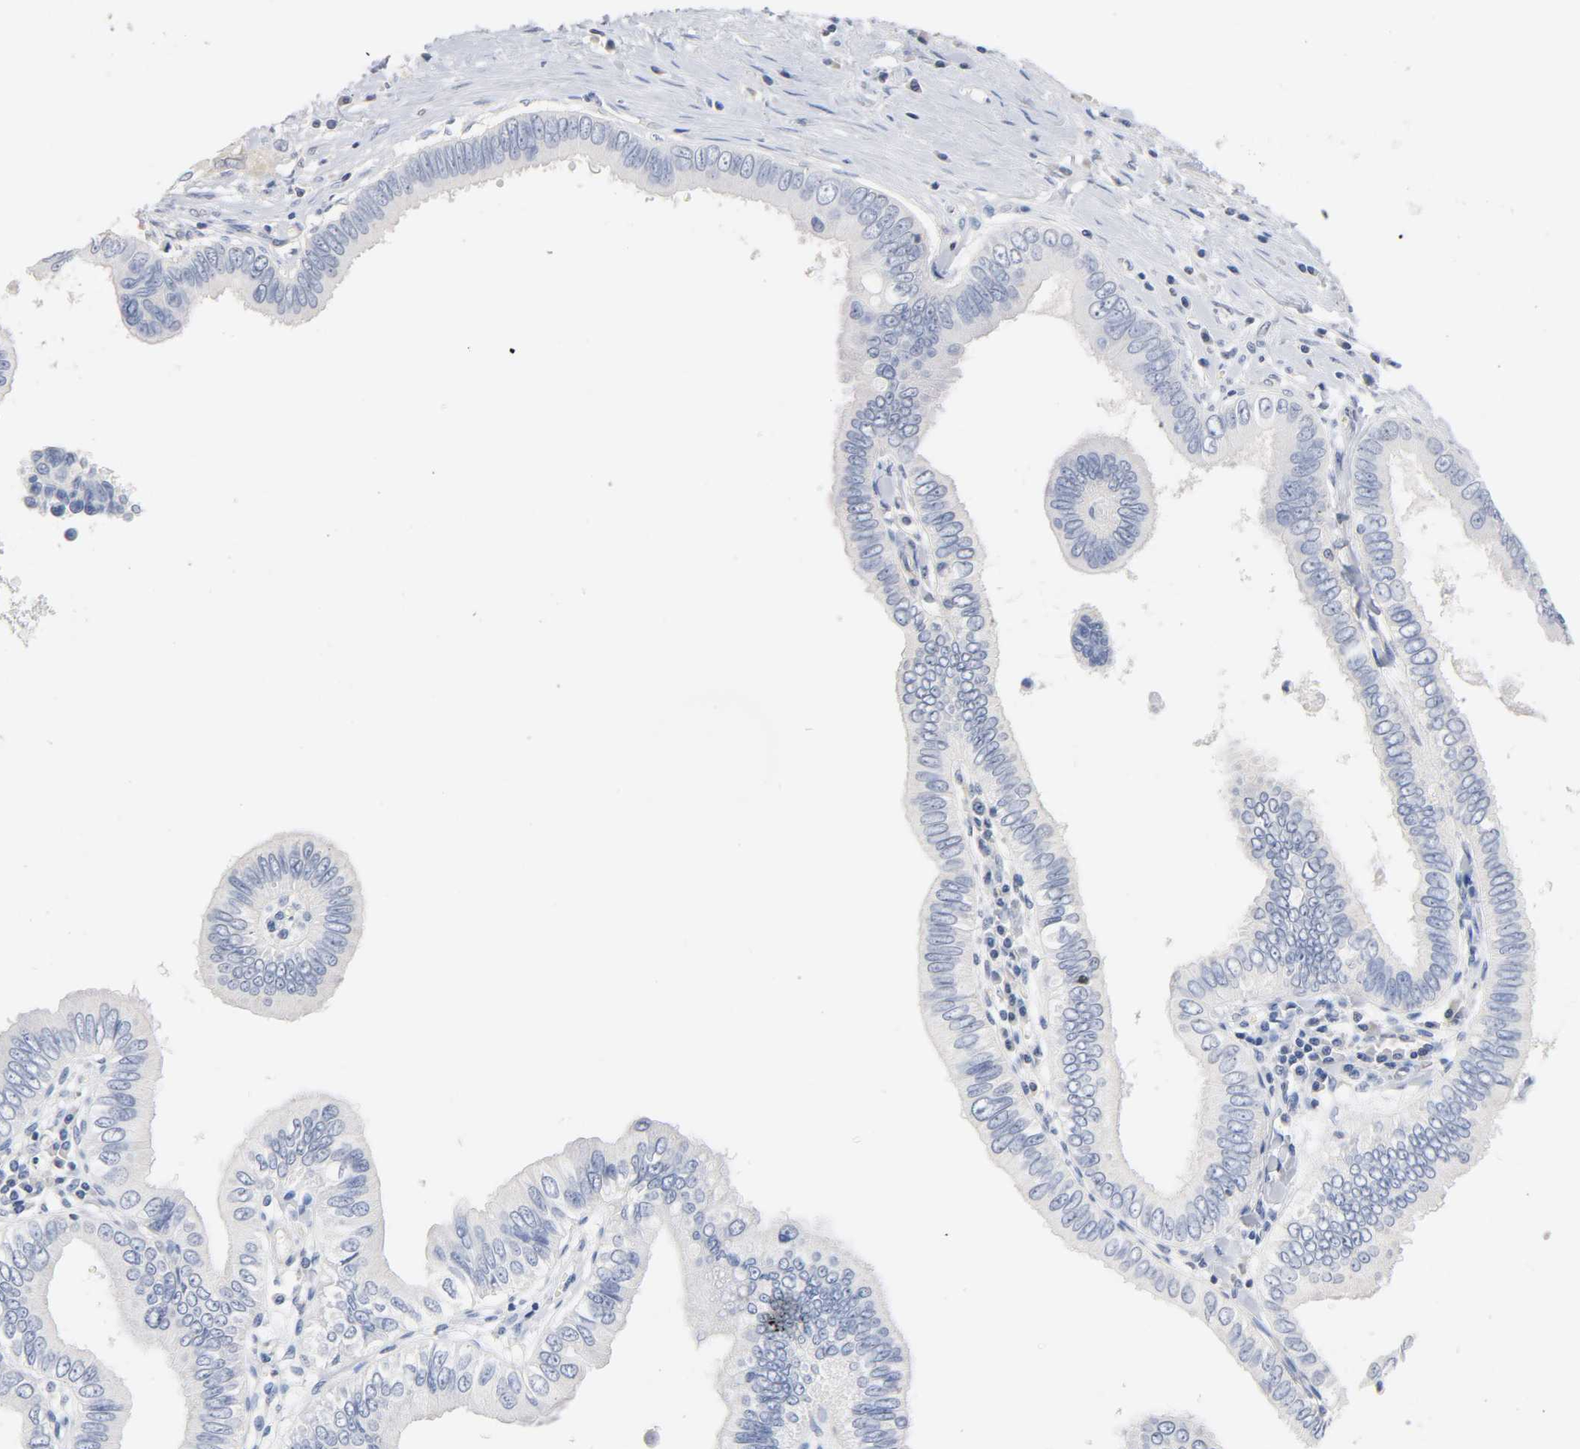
{"staining": {"intensity": "negative", "quantity": "none", "location": "none"}, "tissue": "pancreatic cancer", "cell_type": "Tumor cells", "image_type": "cancer", "snomed": [{"axis": "morphology", "description": "Normal tissue, NOS"}, {"axis": "topography", "description": "Lymph node"}], "caption": "The micrograph reveals no significant expression in tumor cells of pancreatic cancer.", "gene": "MALT1", "patient": {"sex": "male", "age": 50}}